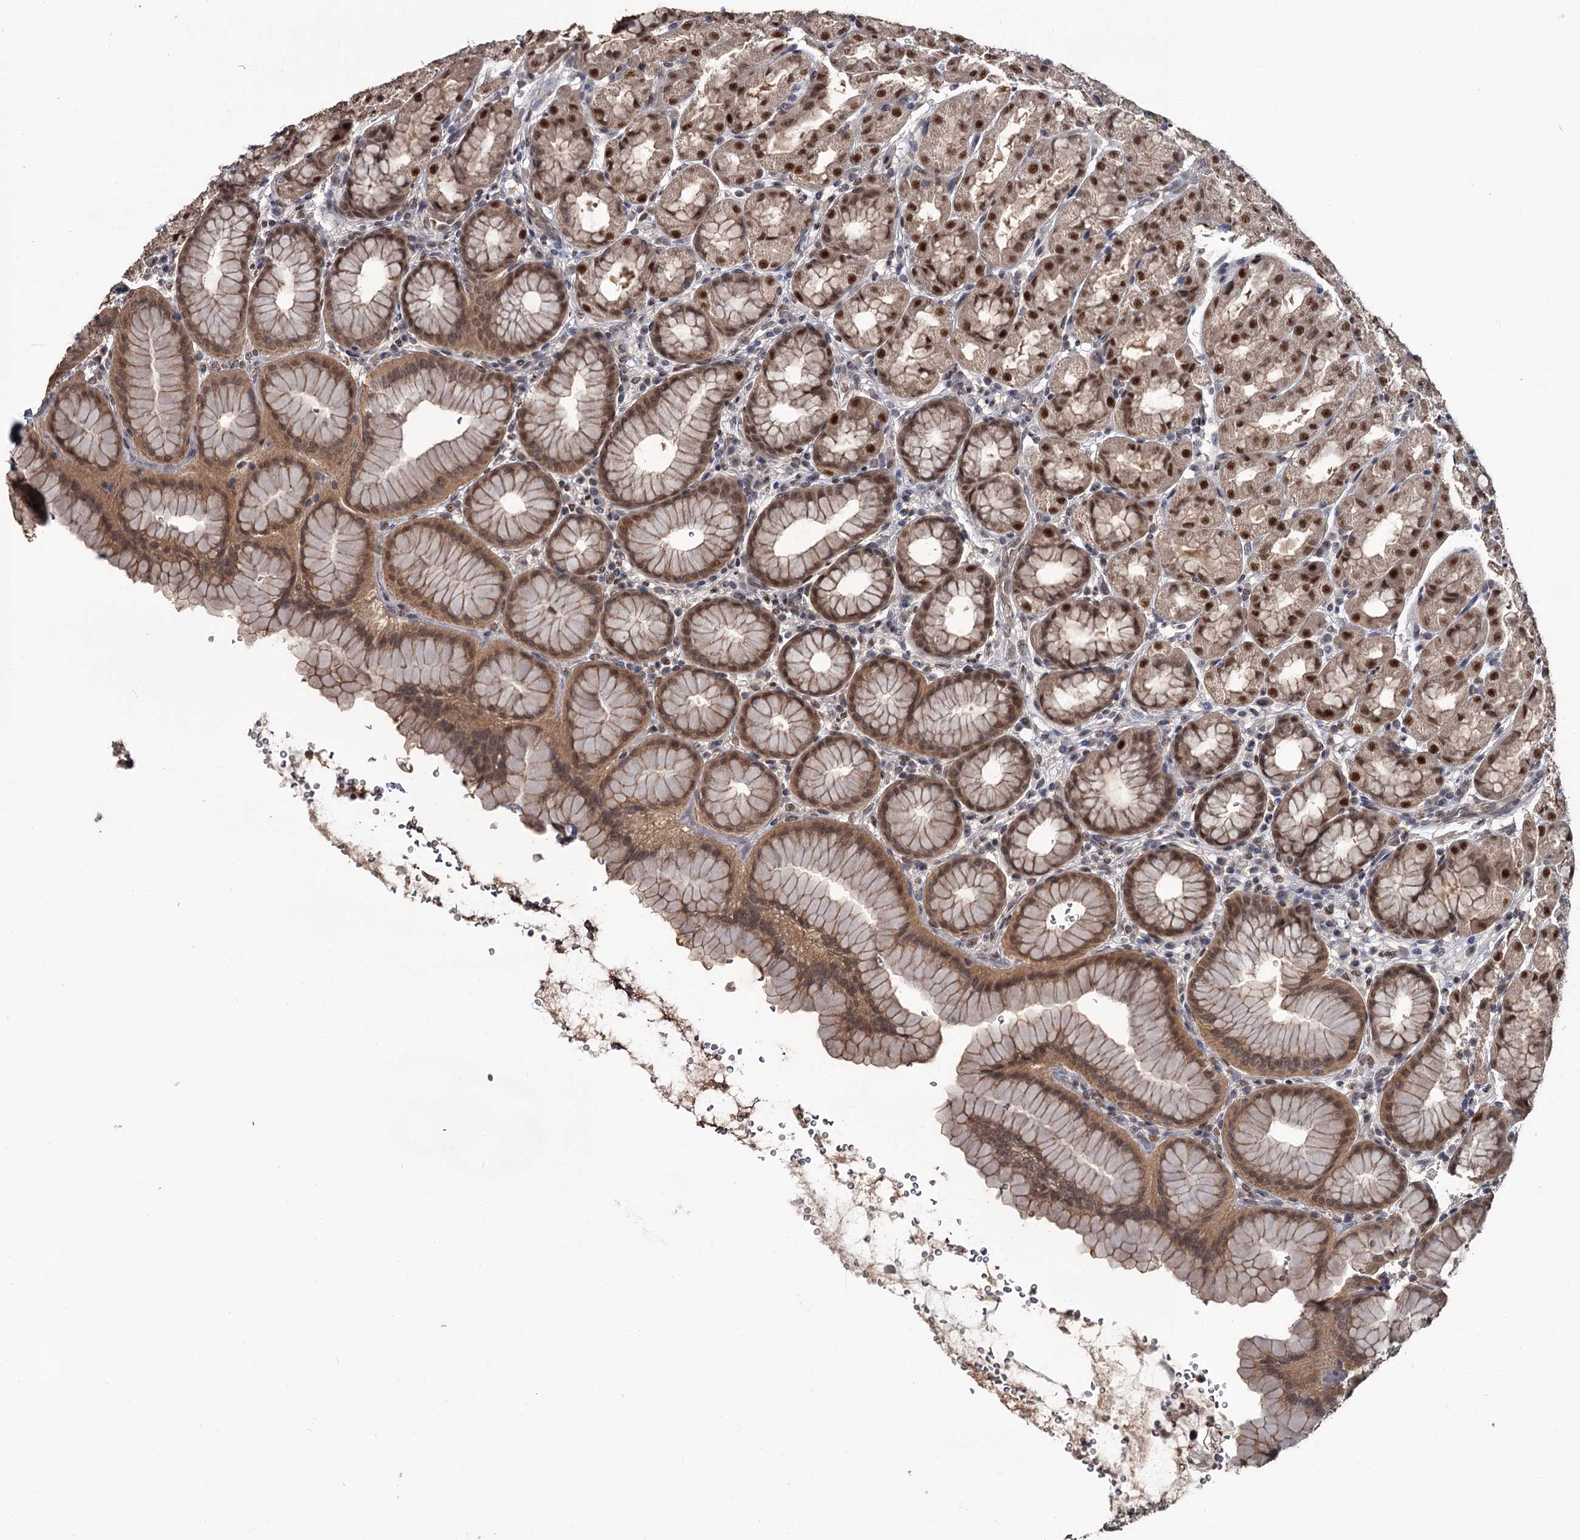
{"staining": {"intensity": "moderate", "quantity": ">75%", "location": "cytoplasmic/membranous,nuclear"}, "tissue": "stomach", "cell_type": "Glandular cells", "image_type": "normal", "snomed": [{"axis": "morphology", "description": "Normal tissue, NOS"}, {"axis": "topography", "description": "Stomach"}], "caption": "Moderate cytoplasmic/membranous,nuclear positivity is seen in about >75% of glandular cells in normal stomach.", "gene": "PRPF40B", "patient": {"sex": "male", "age": 42}}